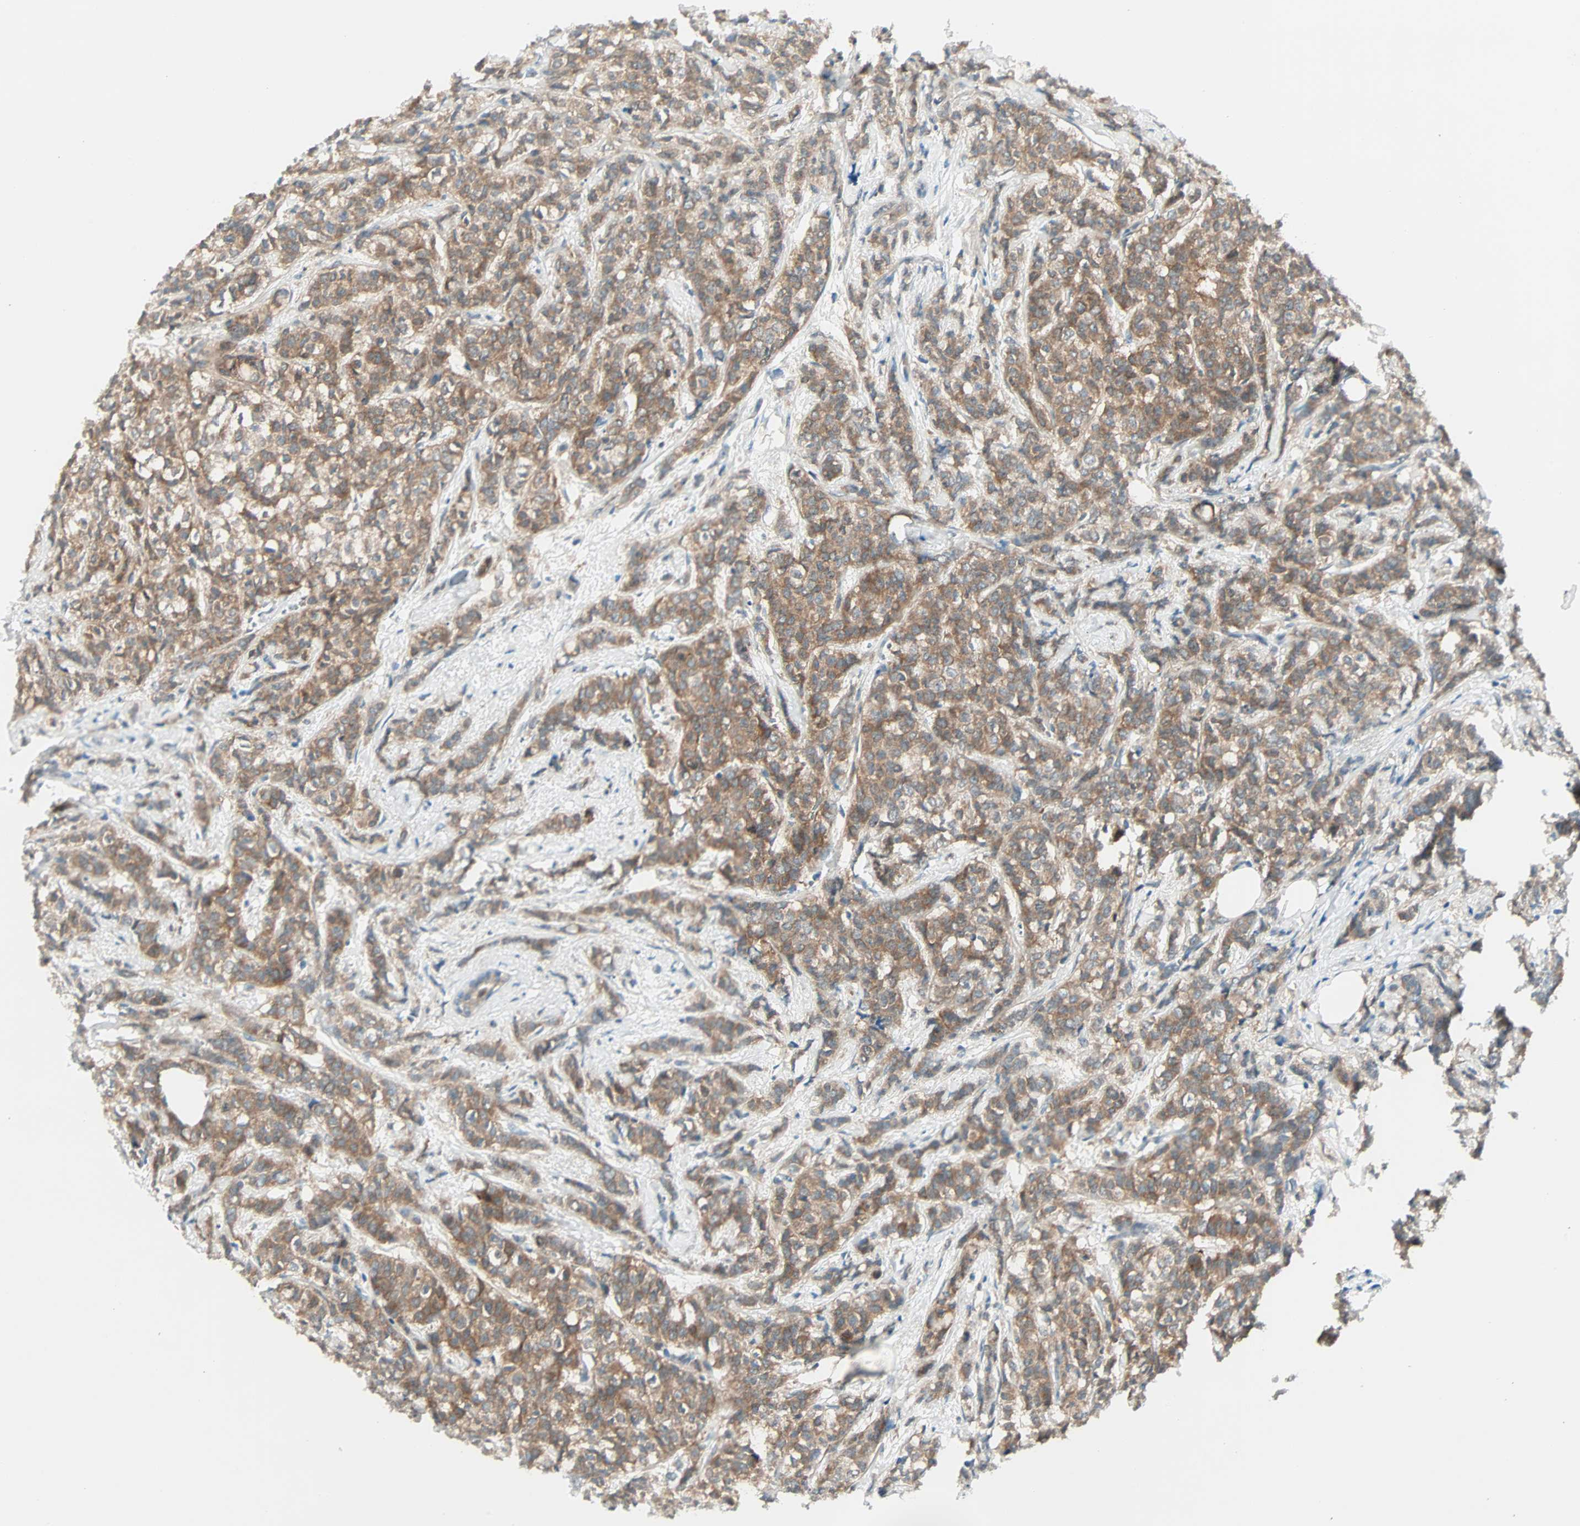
{"staining": {"intensity": "moderate", "quantity": ">75%", "location": "cytoplasmic/membranous"}, "tissue": "breast cancer", "cell_type": "Tumor cells", "image_type": "cancer", "snomed": [{"axis": "morphology", "description": "Lobular carcinoma"}, {"axis": "topography", "description": "Breast"}], "caption": "Protein staining exhibits moderate cytoplasmic/membranous expression in about >75% of tumor cells in lobular carcinoma (breast). The staining is performed using DAB brown chromogen to label protein expression. The nuclei are counter-stained blue using hematoxylin.", "gene": "SMIM8", "patient": {"sex": "female", "age": 60}}